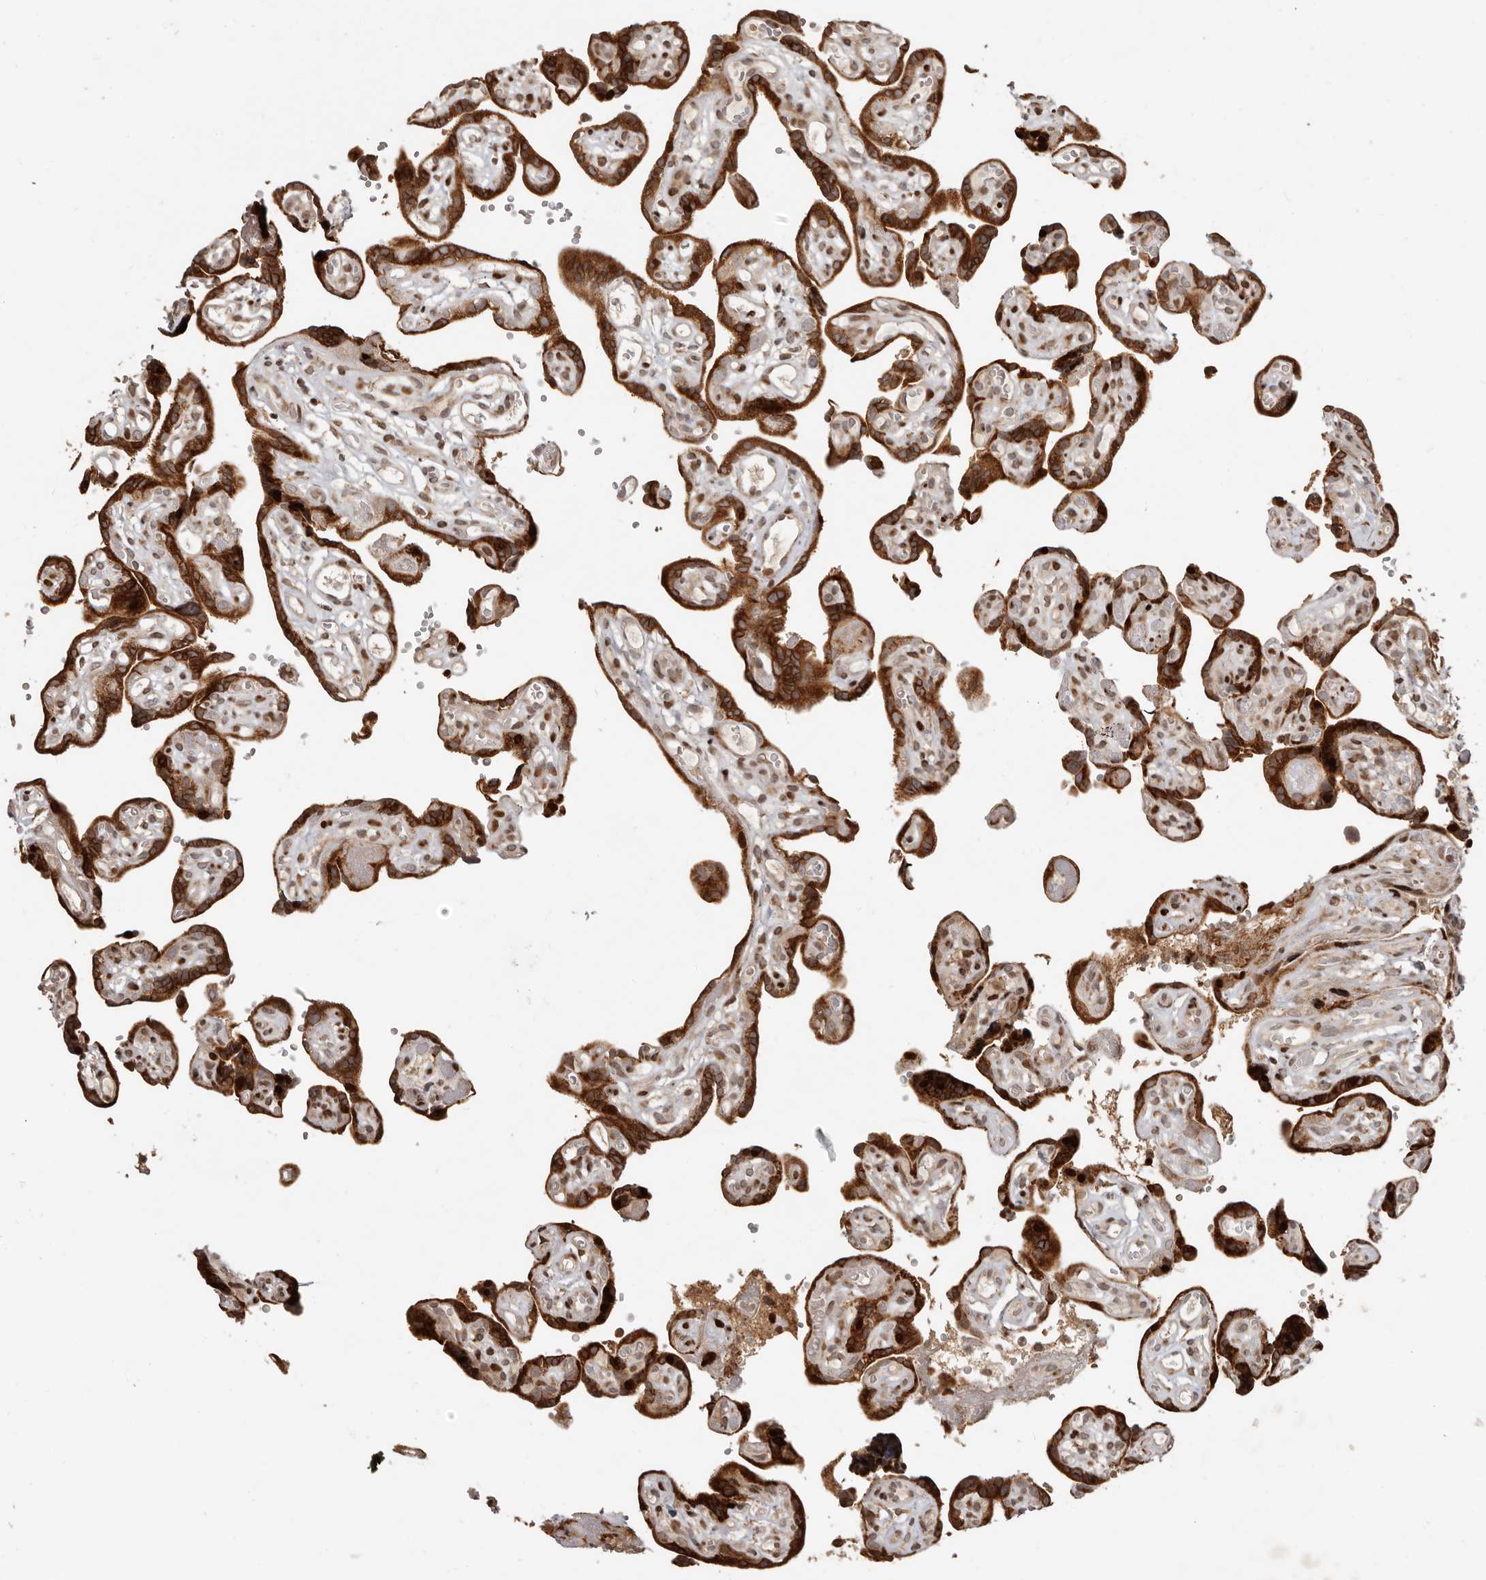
{"staining": {"intensity": "strong", "quantity": ">75%", "location": "cytoplasmic/membranous"}, "tissue": "placenta", "cell_type": "Decidual cells", "image_type": "normal", "snomed": [{"axis": "morphology", "description": "Normal tissue, NOS"}, {"axis": "topography", "description": "Placenta"}], "caption": "About >75% of decidual cells in unremarkable human placenta display strong cytoplasmic/membranous protein expression as visualized by brown immunohistochemical staining.", "gene": "TRIM4", "patient": {"sex": "female", "age": 30}}